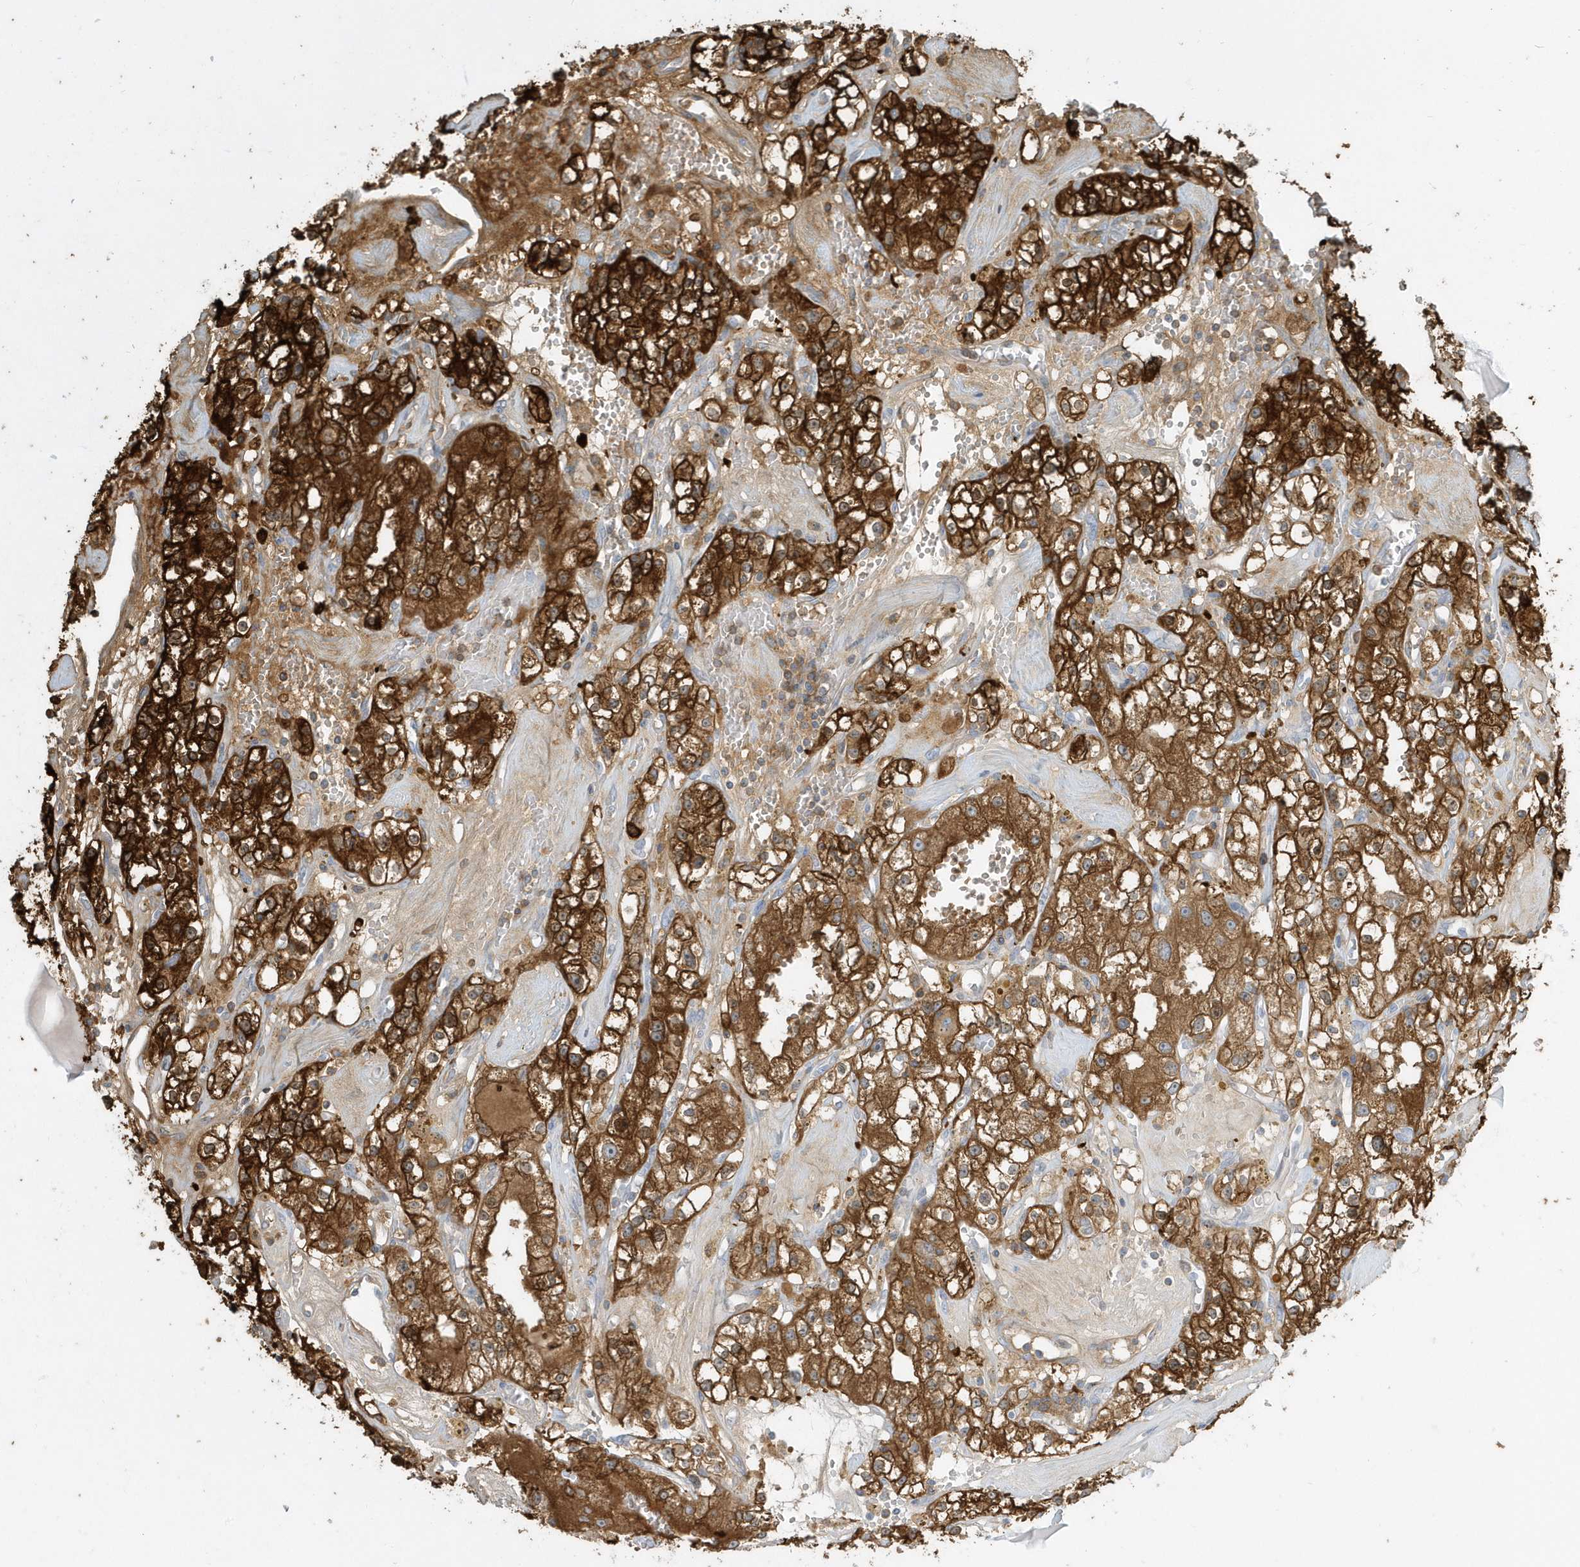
{"staining": {"intensity": "strong", "quantity": ">75%", "location": "cytoplasmic/membranous"}, "tissue": "renal cancer", "cell_type": "Tumor cells", "image_type": "cancer", "snomed": [{"axis": "morphology", "description": "Adenocarcinoma, NOS"}, {"axis": "topography", "description": "Kidney"}], "caption": "High-power microscopy captured an immunohistochemistry photomicrograph of renal cancer, revealing strong cytoplasmic/membranous expression in approximately >75% of tumor cells. The protein of interest is shown in brown color, while the nuclei are stained blue.", "gene": "CLCN6", "patient": {"sex": "male", "age": 56}}